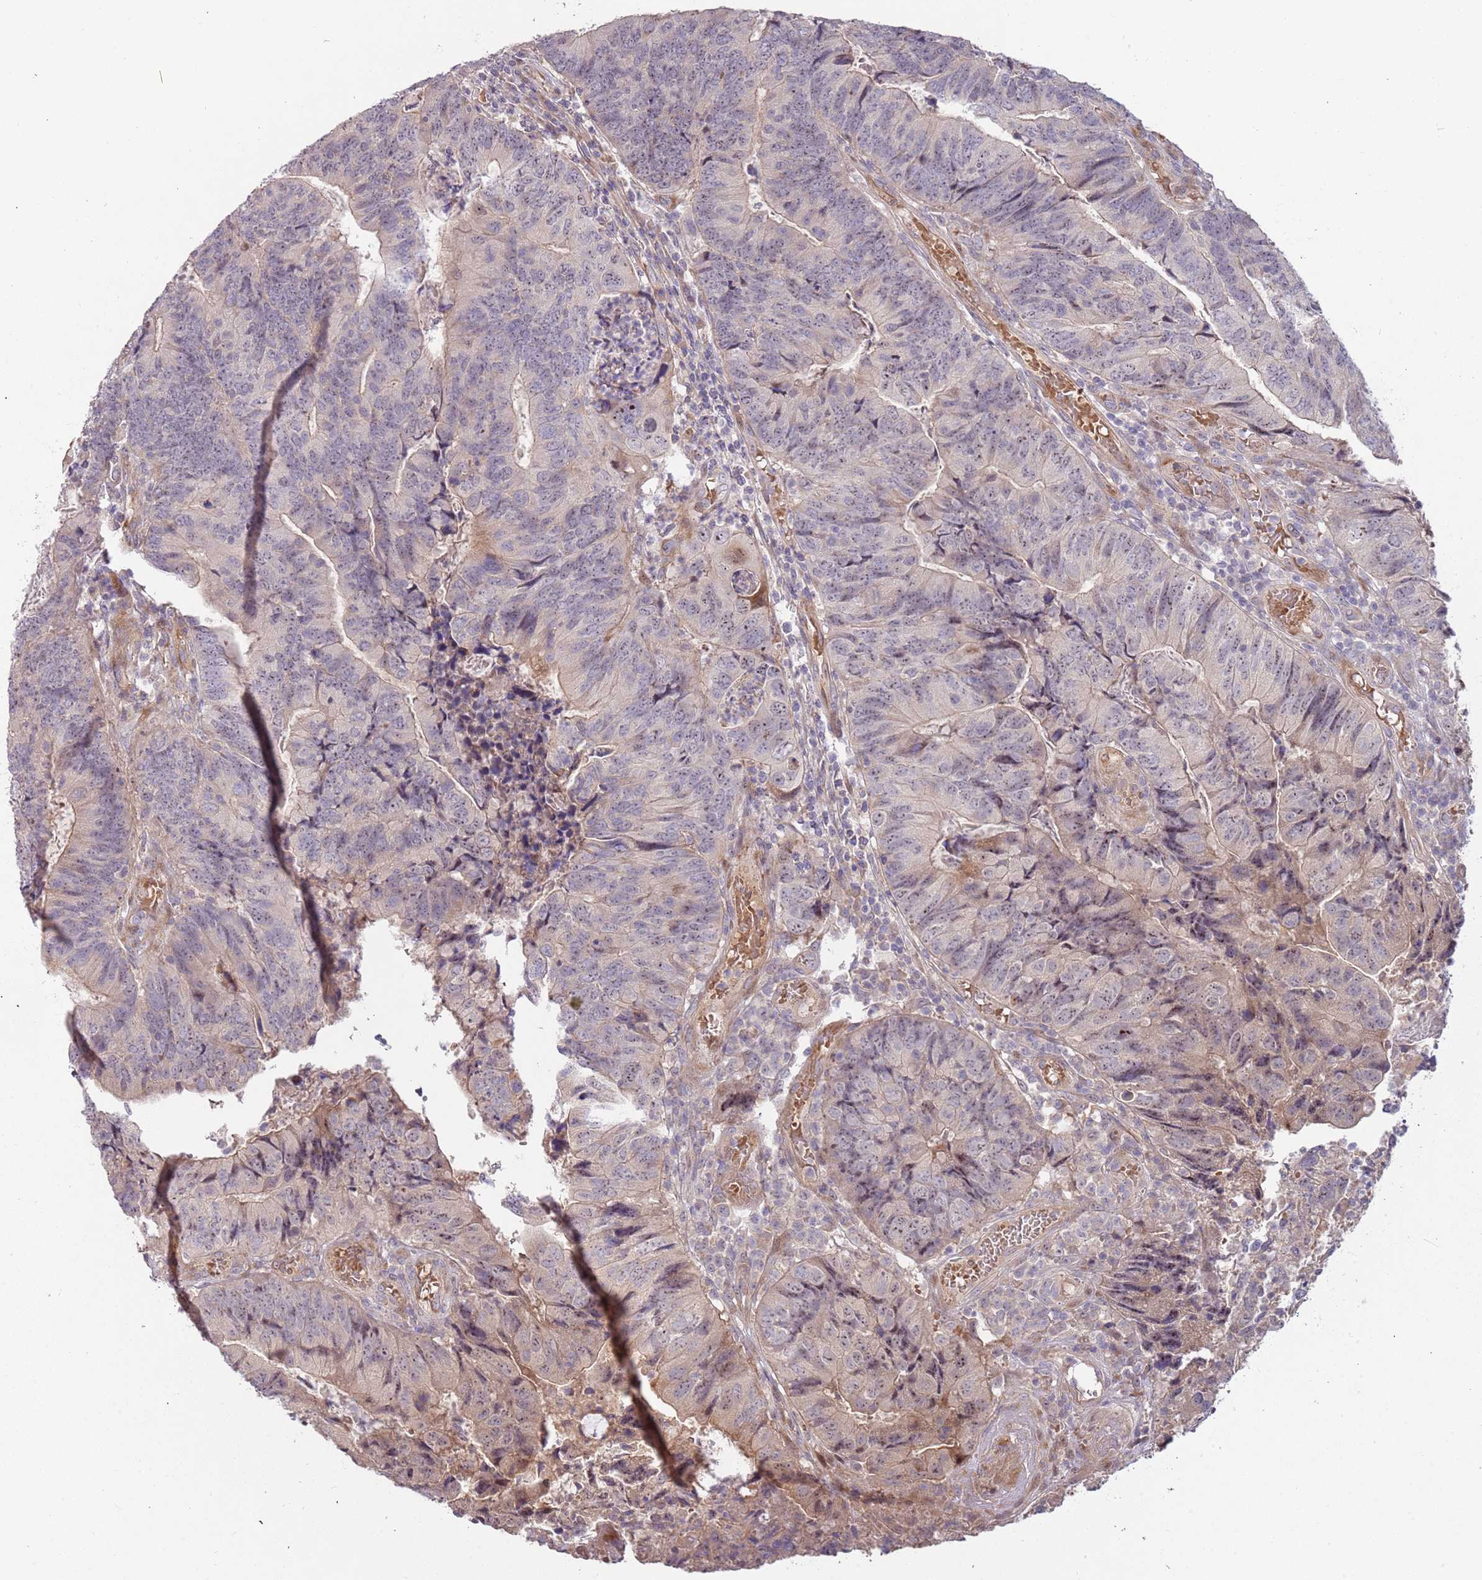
{"staining": {"intensity": "weak", "quantity": "25%-75%", "location": "cytoplasmic/membranous,nuclear"}, "tissue": "colorectal cancer", "cell_type": "Tumor cells", "image_type": "cancer", "snomed": [{"axis": "morphology", "description": "Adenocarcinoma, NOS"}, {"axis": "topography", "description": "Colon"}], "caption": "Protein expression analysis of human adenocarcinoma (colorectal) reveals weak cytoplasmic/membranous and nuclear staining in about 25%-75% of tumor cells. (Brightfield microscopy of DAB IHC at high magnification).", "gene": "TRAPPC6B", "patient": {"sex": "female", "age": 67}}